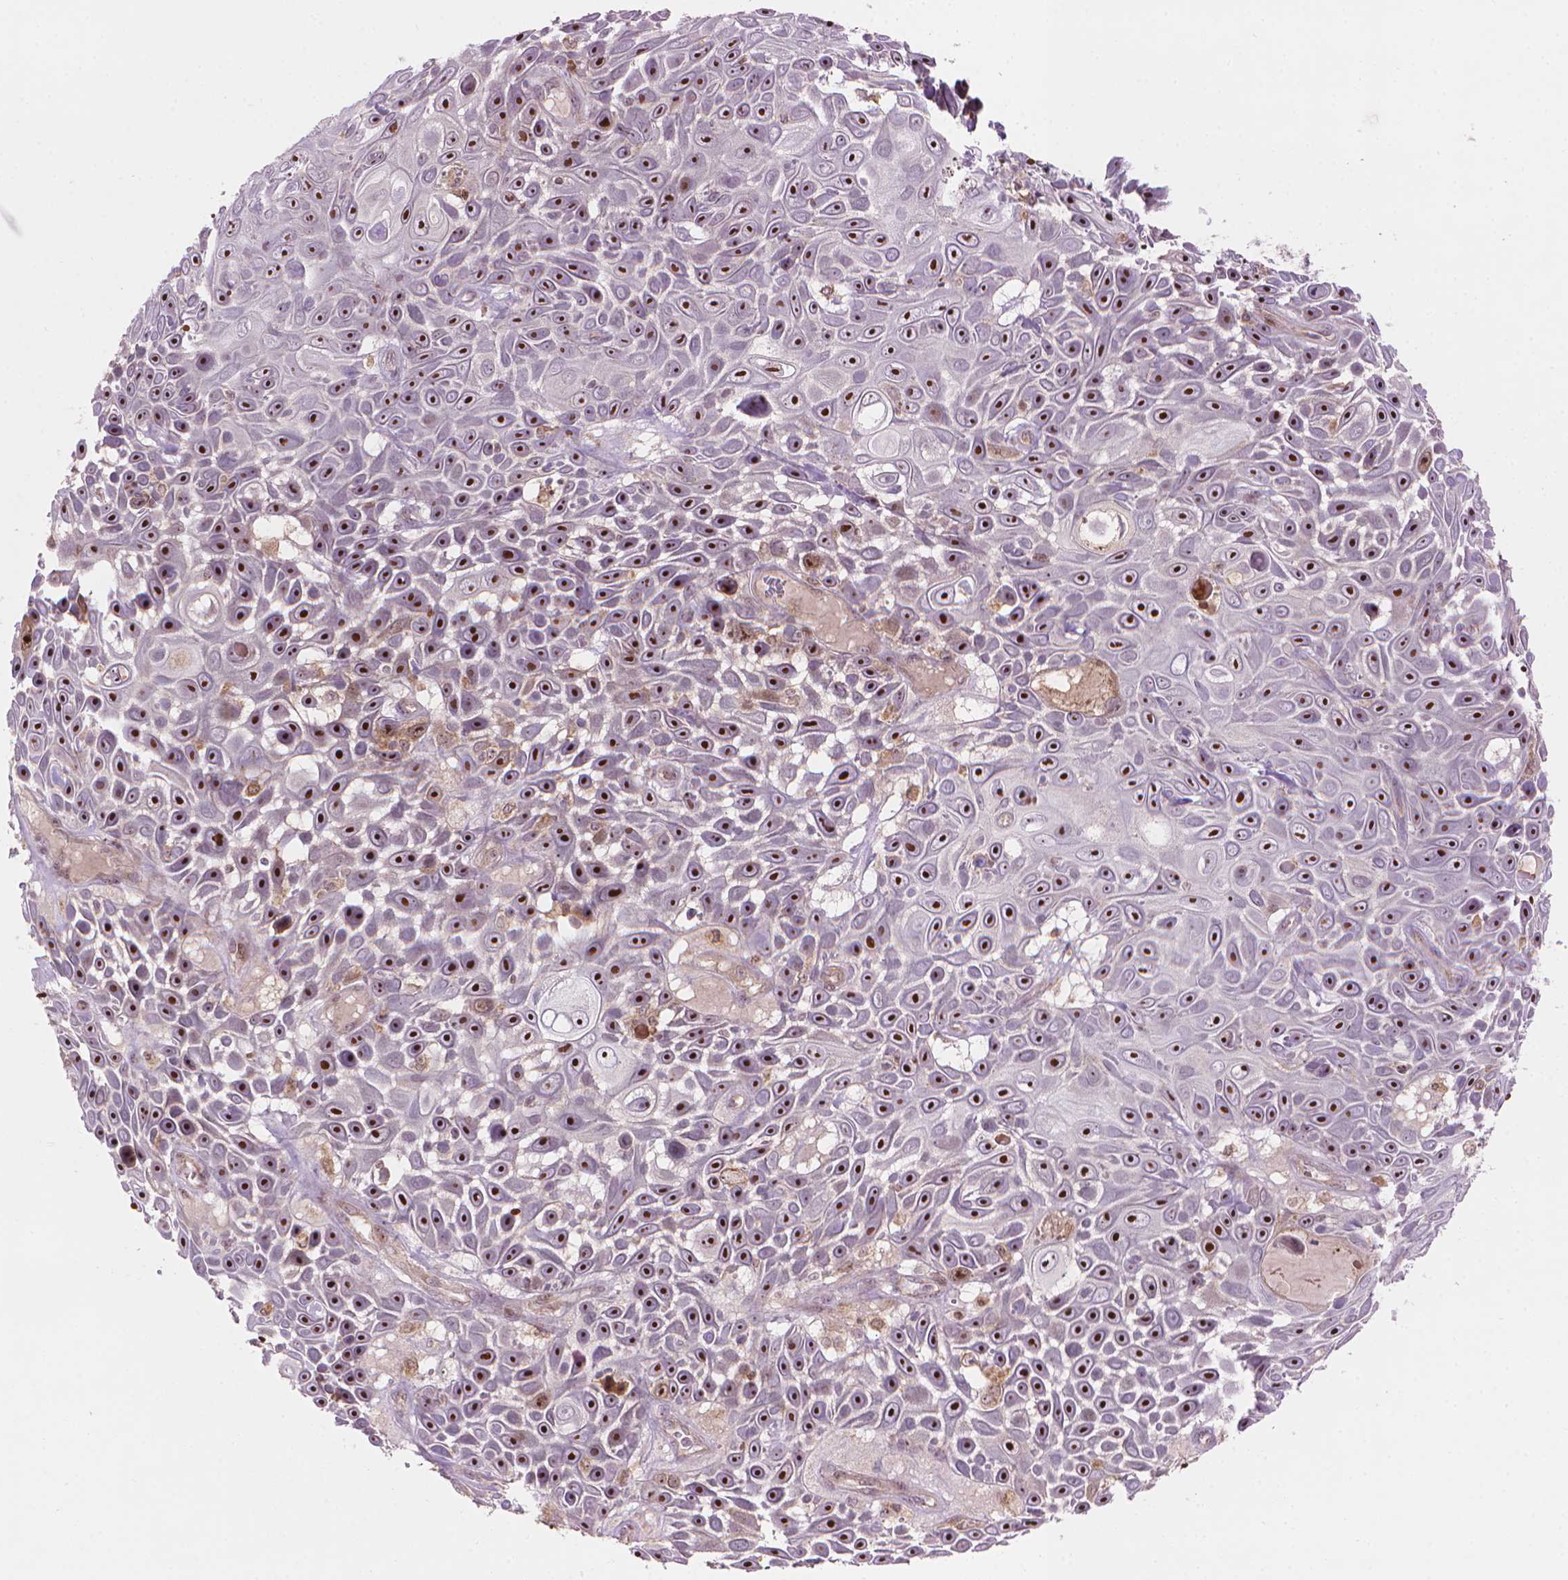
{"staining": {"intensity": "strong", "quantity": ">75%", "location": "nuclear"}, "tissue": "skin cancer", "cell_type": "Tumor cells", "image_type": "cancer", "snomed": [{"axis": "morphology", "description": "Squamous cell carcinoma, NOS"}, {"axis": "topography", "description": "Skin"}], "caption": "Human squamous cell carcinoma (skin) stained for a protein (brown) exhibits strong nuclear positive expression in approximately >75% of tumor cells.", "gene": "SMC2", "patient": {"sex": "male", "age": 82}}